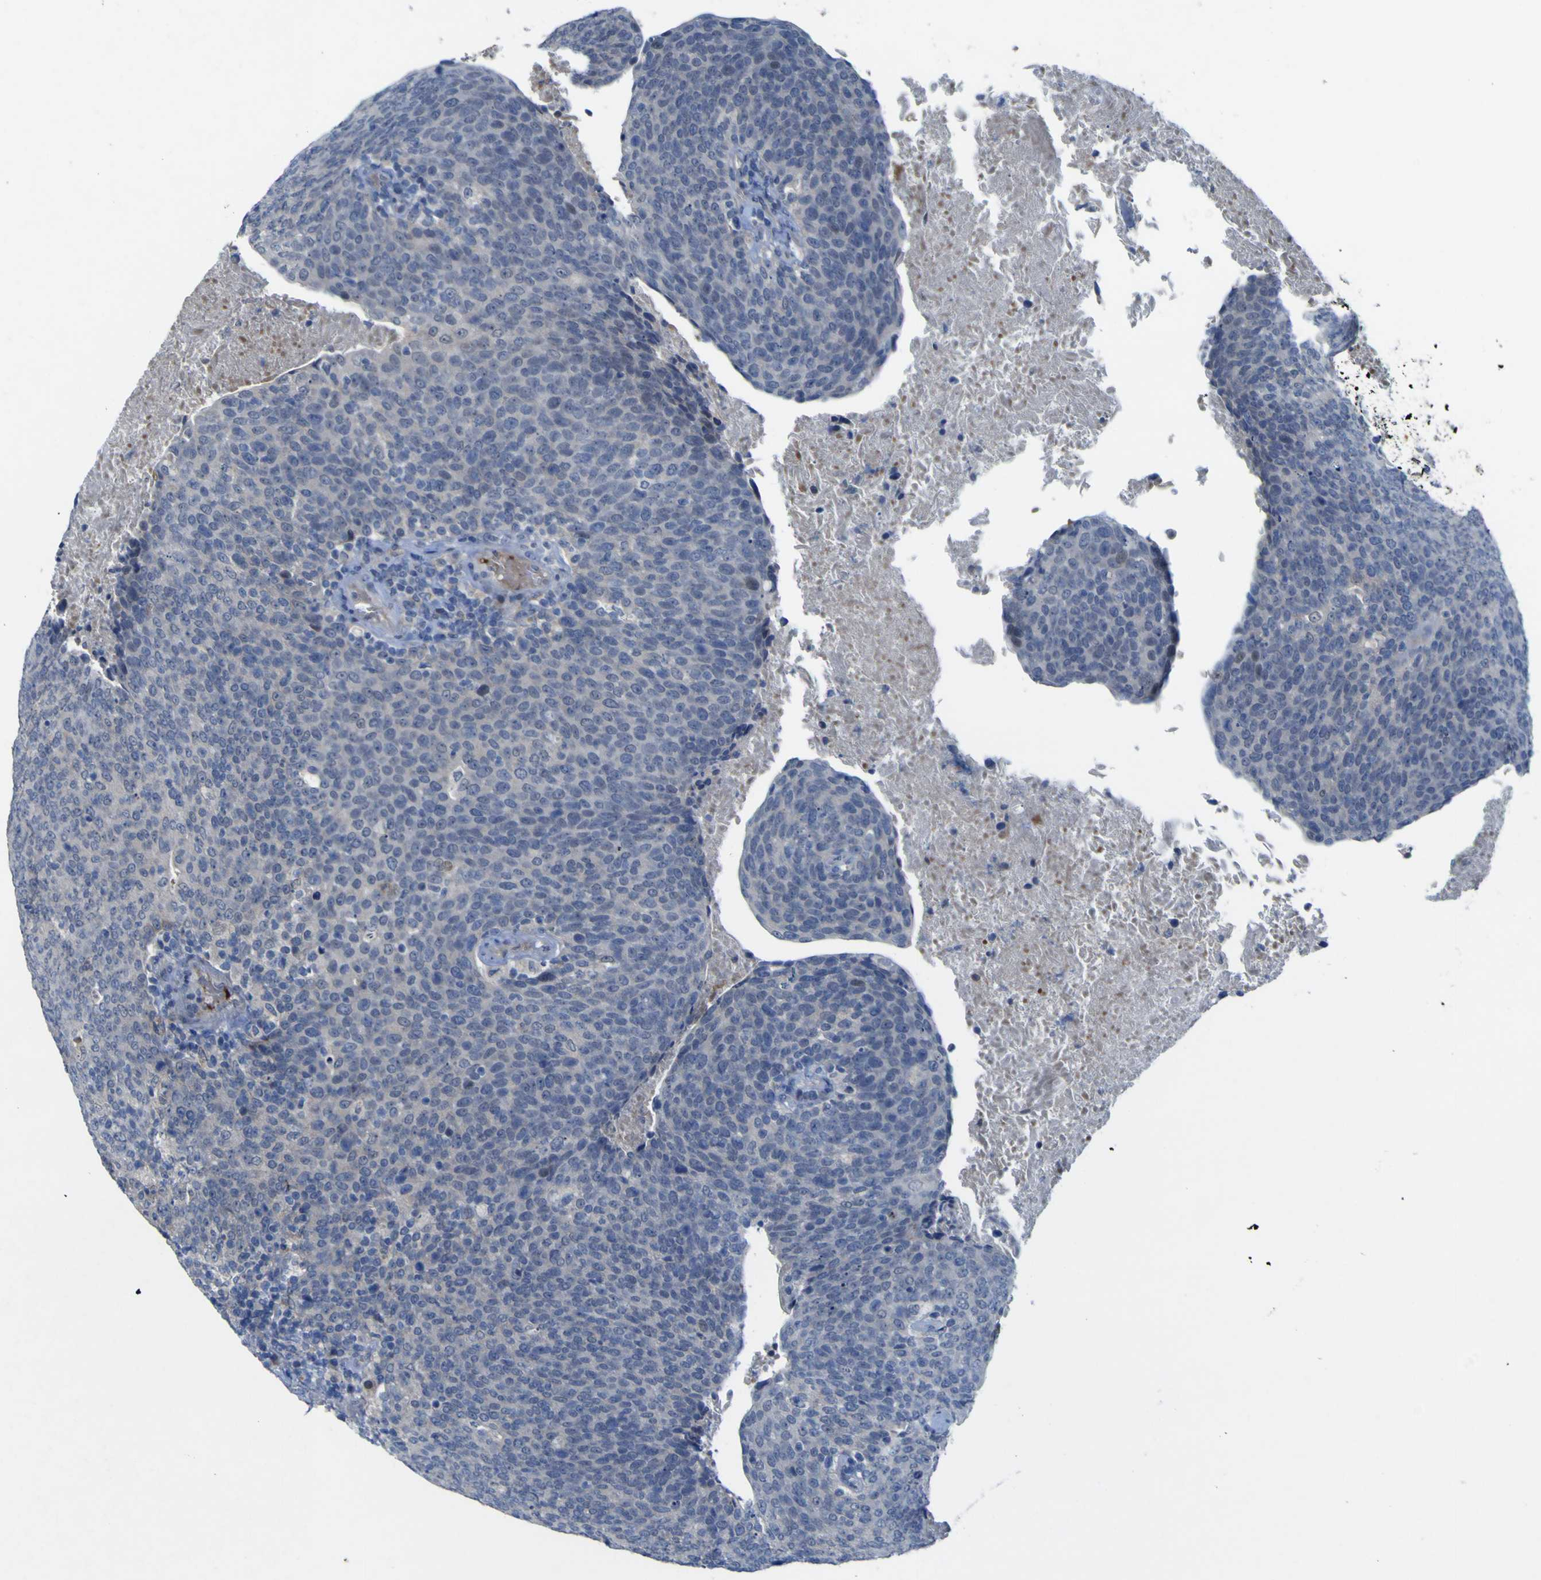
{"staining": {"intensity": "negative", "quantity": "none", "location": "none"}, "tissue": "head and neck cancer", "cell_type": "Tumor cells", "image_type": "cancer", "snomed": [{"axis": "morphology", "description": "Squamous cell carcinoma, NOS"}, {"axis": "morphology", "description": "Squamous cell carcinoma, metastatic, NOS"}, {"axis": "topography", "description": "Lymph node"}, {"axis": "topography", "description": "Head-Neck"}], "caption": "Tumor cells show no significant expression in head and neck cancer (squamous cell carcinoma).", "gene": "NAV1", "patient": {"sex": "male", "age": 62}}